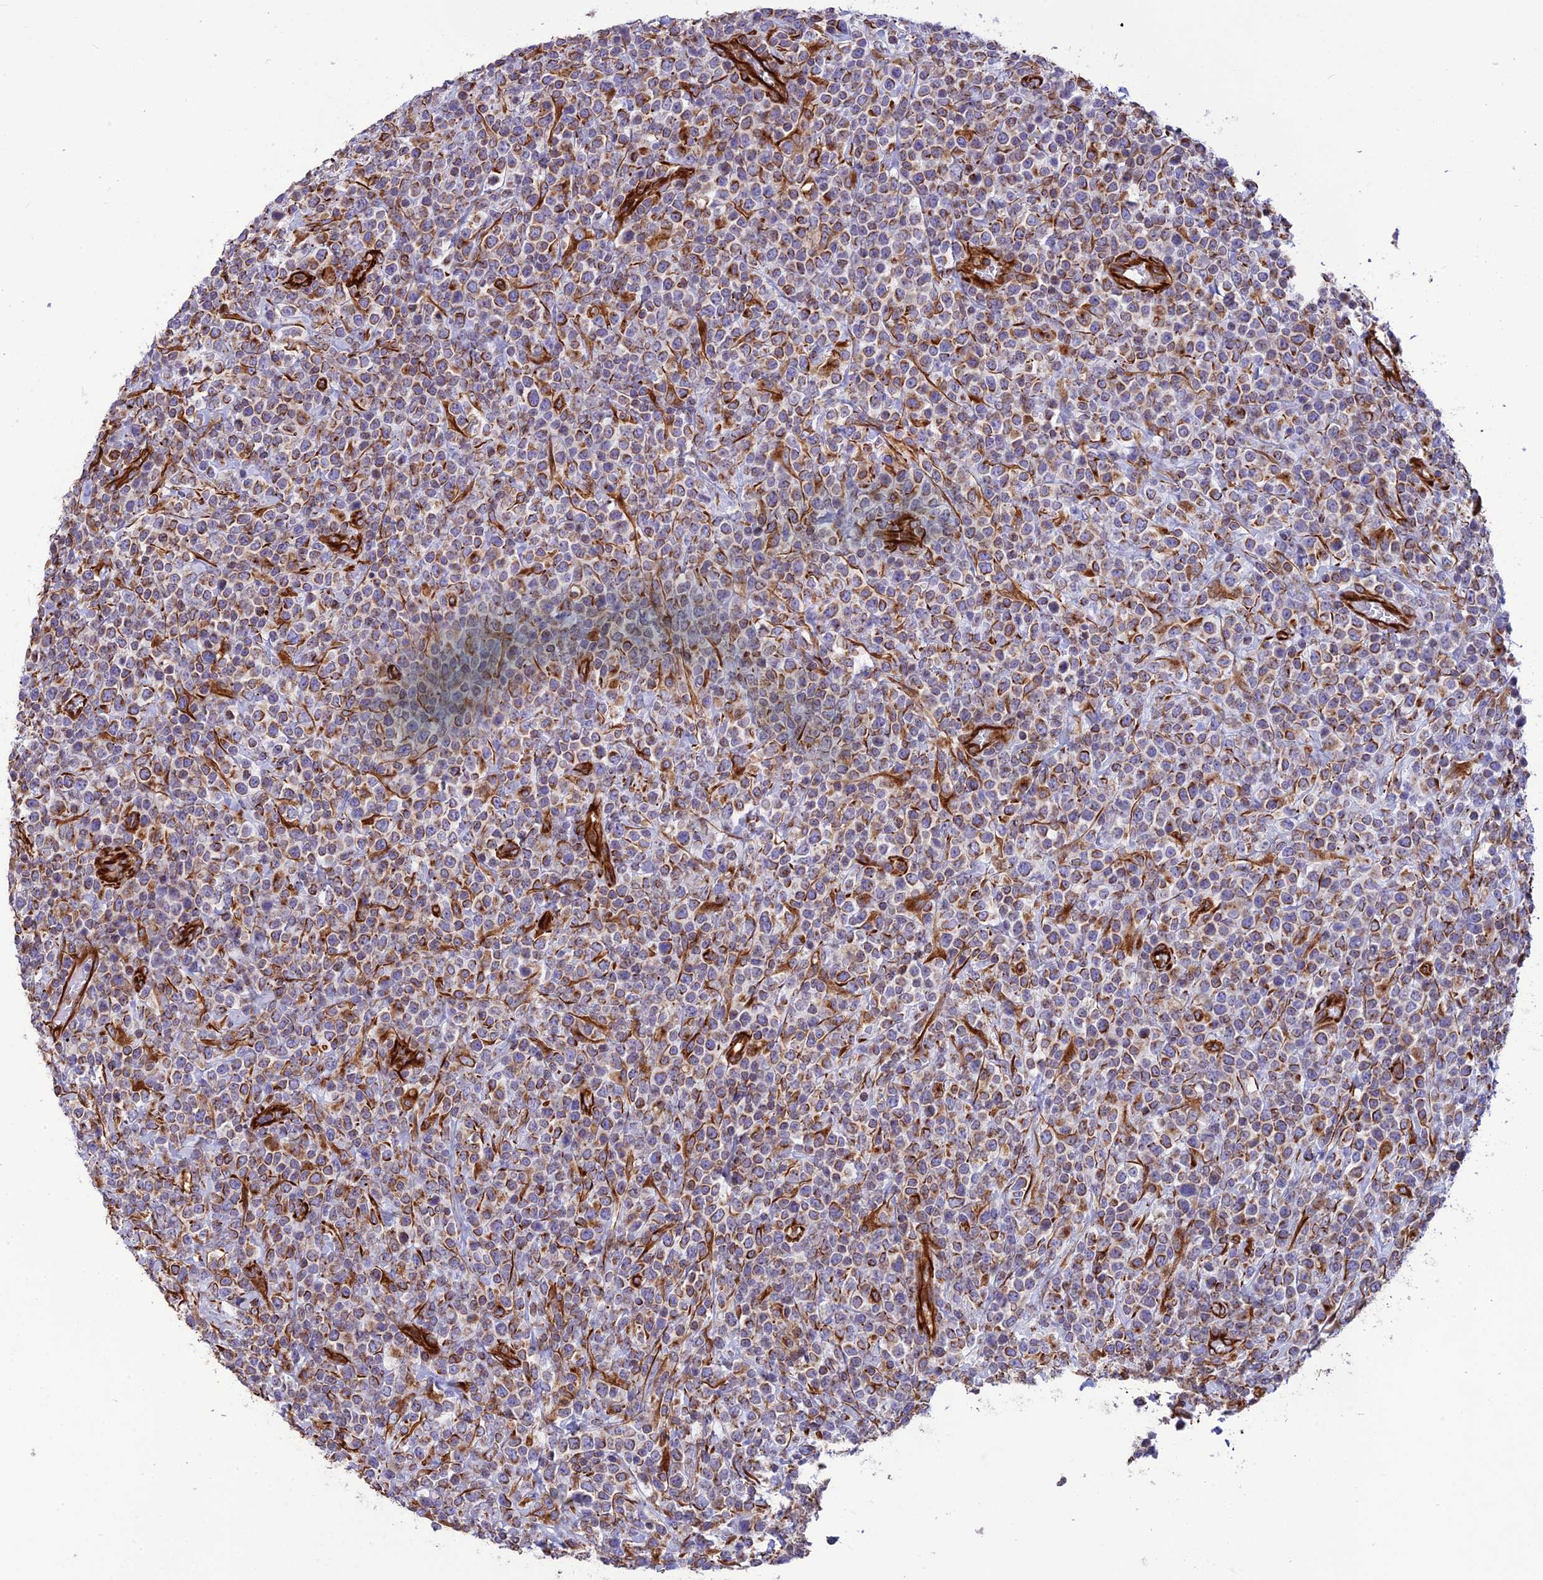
{"staining": {"intensity": "moderate", "quantity": "25%-75%", "location": "cytoplasmic/membranous"}, "tissue": "lymphoma", "cell_type": "Tumor cells", "image_type": "cancer", "snomed": [{"axis": "morphology", "description": "Malignant lymphoma, non-Hodgkin's type, High grade"}, {"axis": "topography", "description": "Colon"}], "caption": "Immunohistochemical staining of lymphoma exhibits medium levels of moderate cytoplasmic/membranous protein staining in about 25%-75% of tumor cells.", "gene": "FBXL20", "patient": {"sex": "female", "age": 53}}